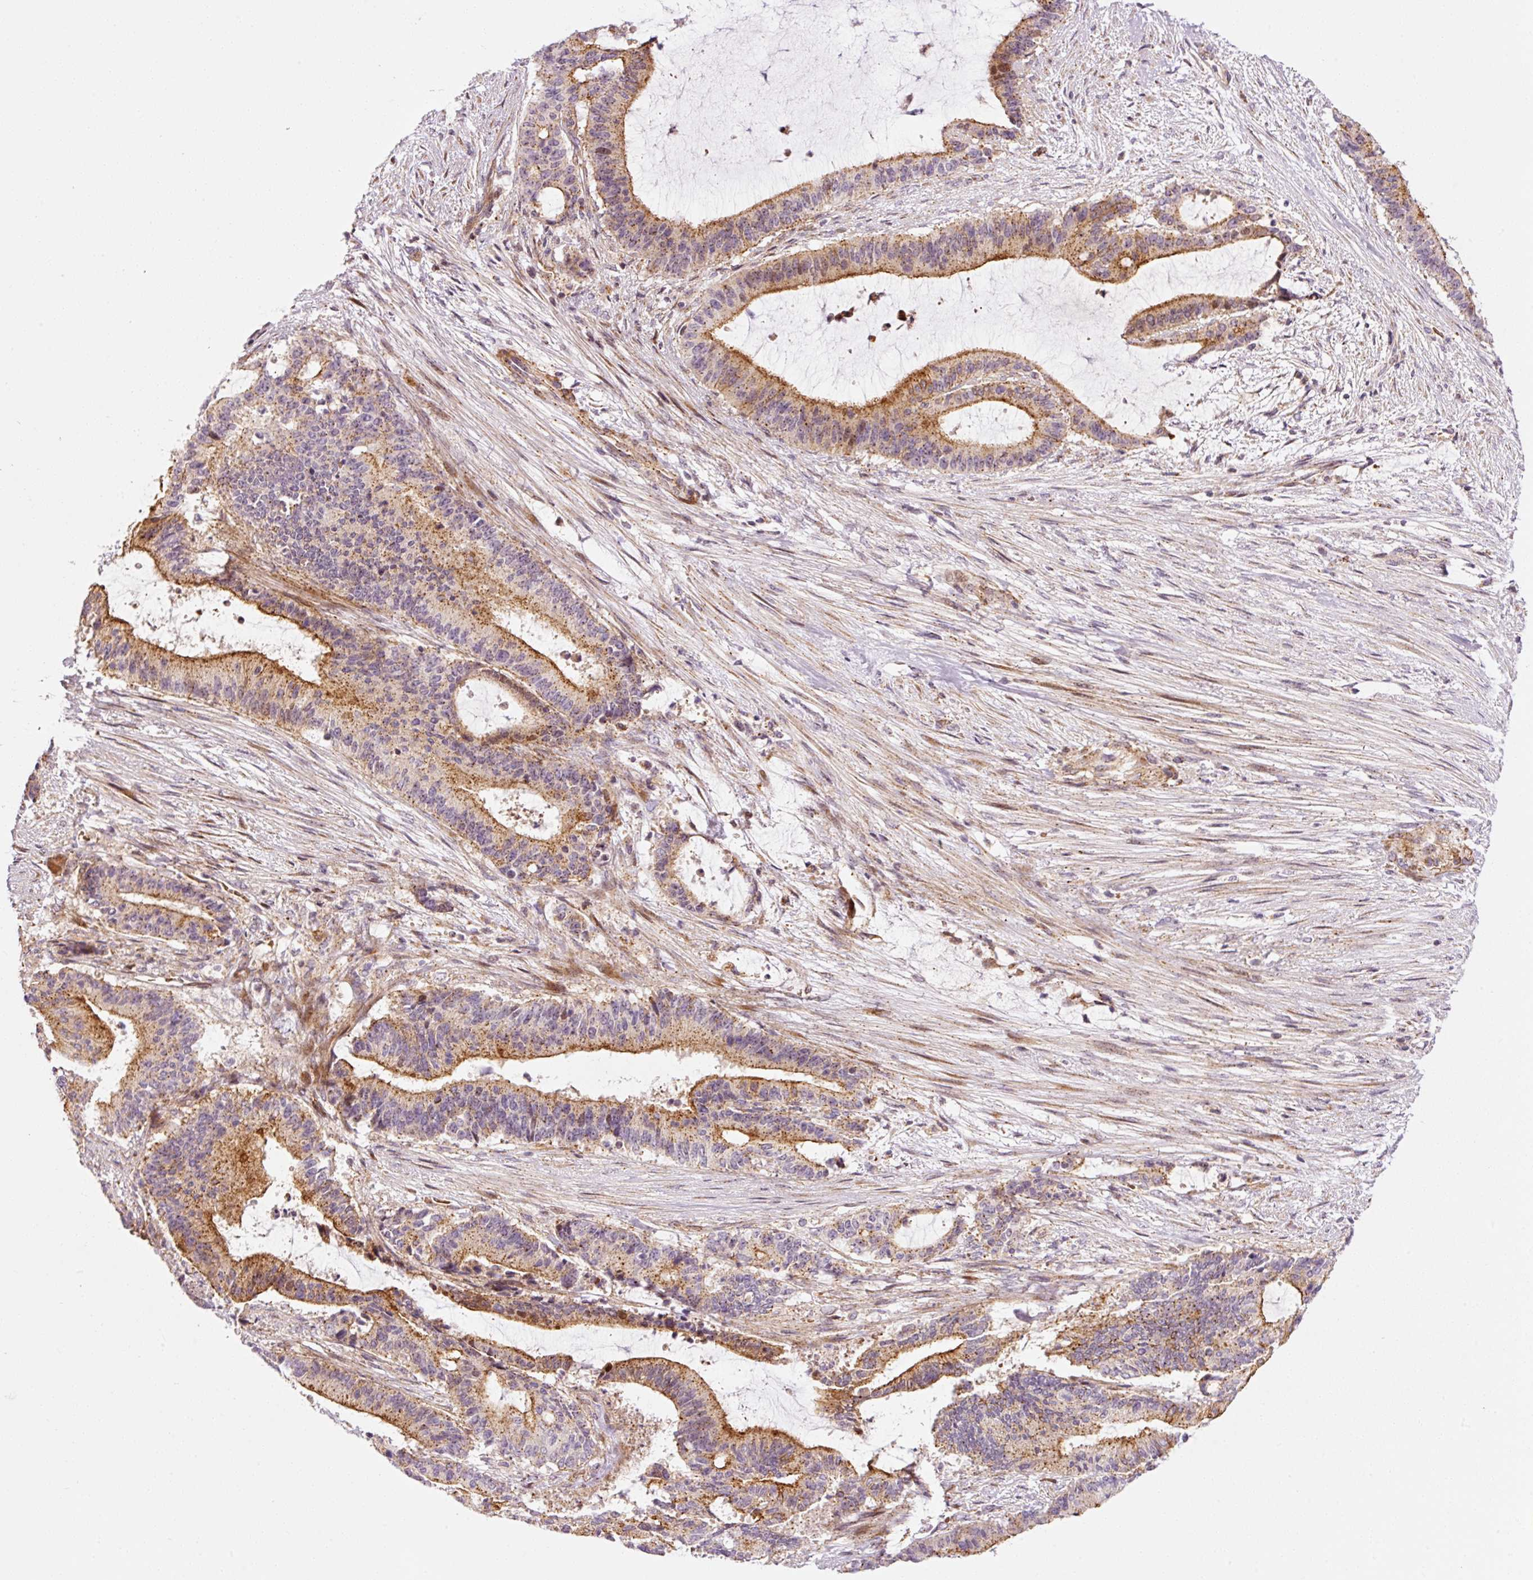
{"staining": {"intensity": "moderate", "quantity": ">75%", "location": "cytoplasmic/membranous"}, "tissue": "liver cancer", "cell_type": "Tumor cells", "image_type": "cancer", "snomed": [{"axis": "morphology", "description": "Normal tissue, NOS"}, {"axis": "morphology", "description": "Cholangiocarcinoma"}, {"axis": "topography", "description": "Liver"}, {"axis": "topography", "description": "Peripheral nerve tissue"}], "caption": "A brown stain highlights moderate cytoplasmic/membranous staining of a protein in liver cancer (cholangiocarcinoma) tumor cells.", "gene": "ANKRD20A1", "patient": {"sex": "female", "age": 73}}